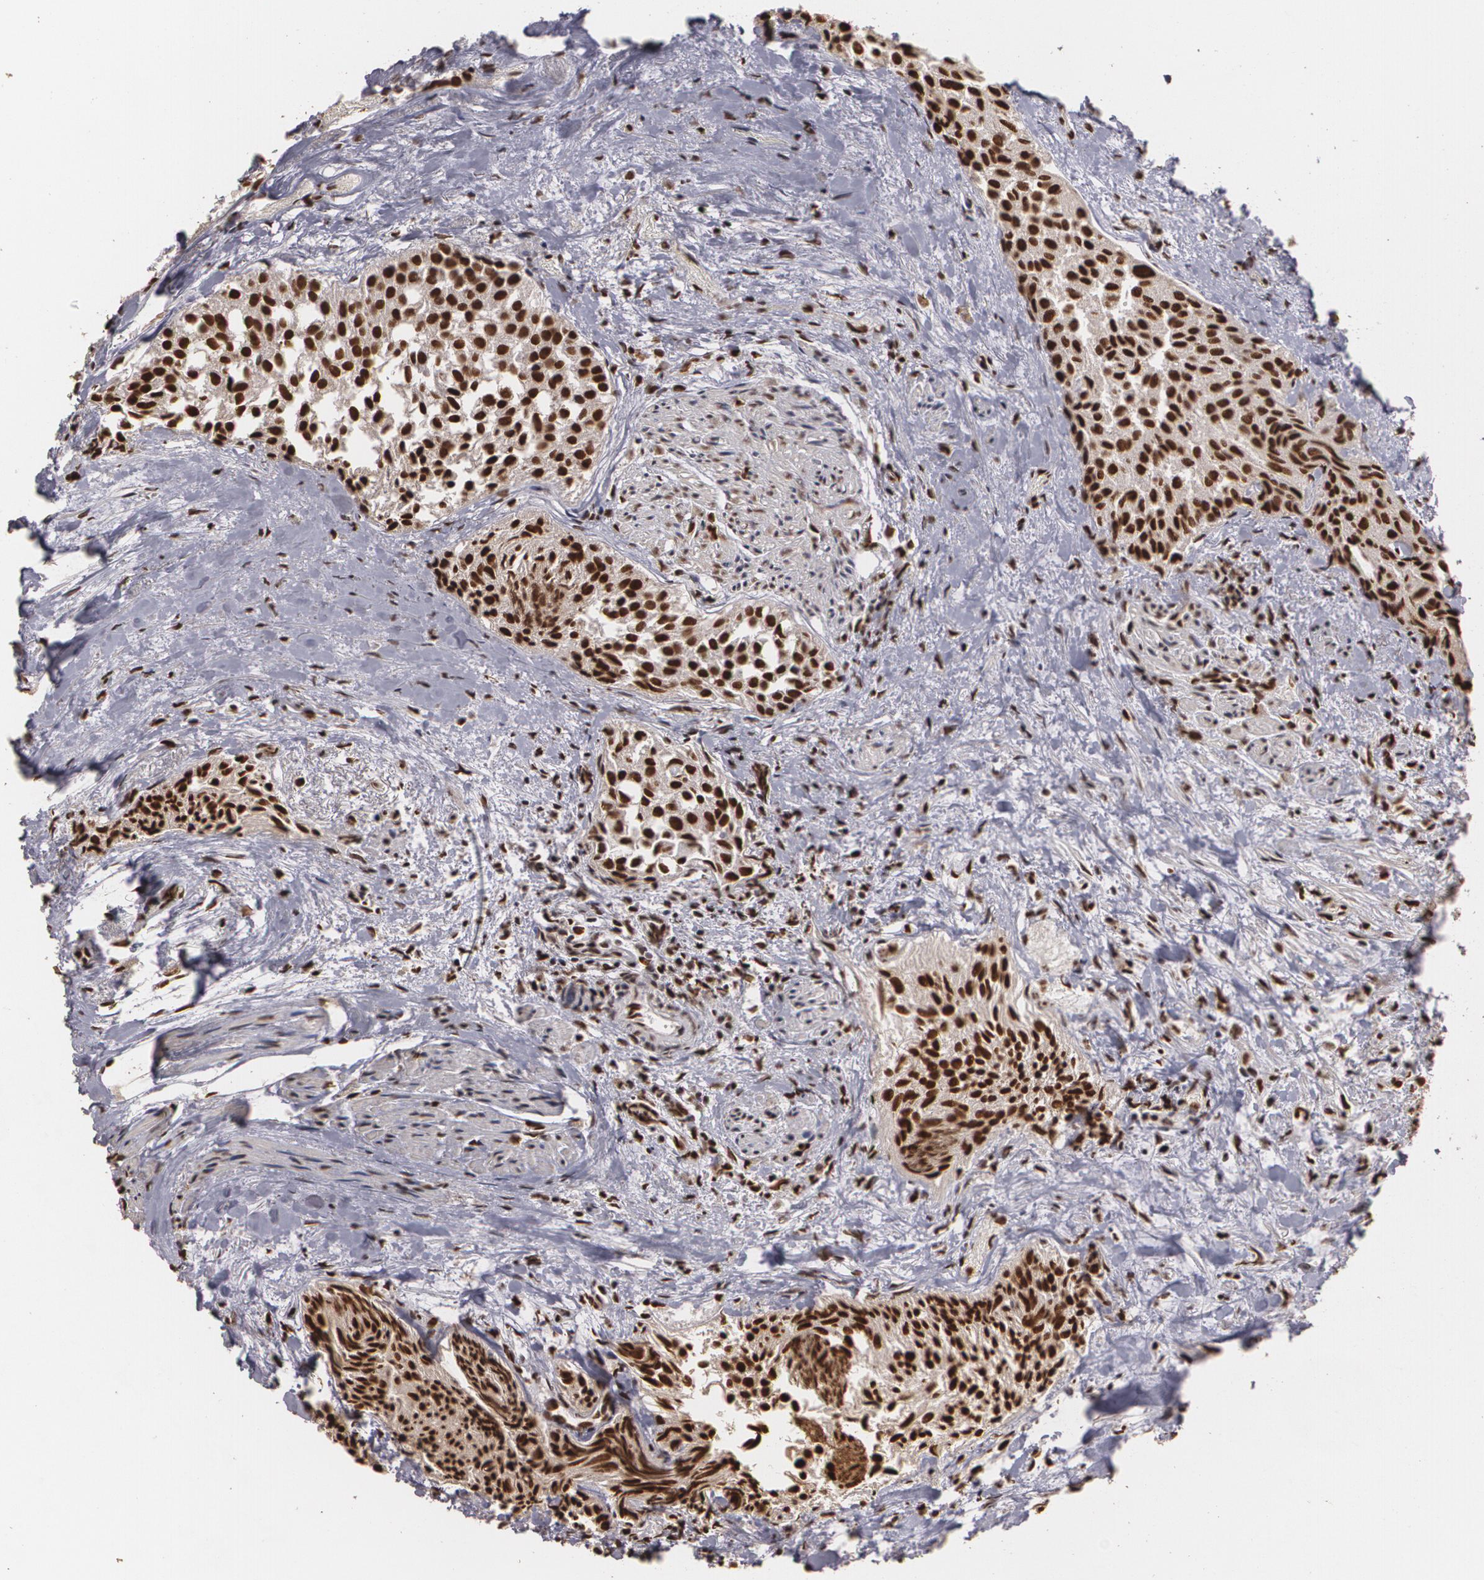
{"staining": {"intensity": "strong", "quantity": ">75%", "location": "cytoplasmic/membranous,nuclear"}, "tissue": "urothelial cancer", "cell_type": "Tumor cells", "image_type": "cancer", "snomed": [{"axis": "morphology", "description": "Urothelial carcinoma, High grade"}, {"axis": "topography", "description": "Urinary bladder"}], "caption": "Urothelial cancer tissue shows strong cytoplasmic/membranous and nuclear positivity in approximately >75% of tumor cells, visualized by immunohistochemistry.", "gene": "RCOR1", "patient": {"sex": "female", "age": 78}}